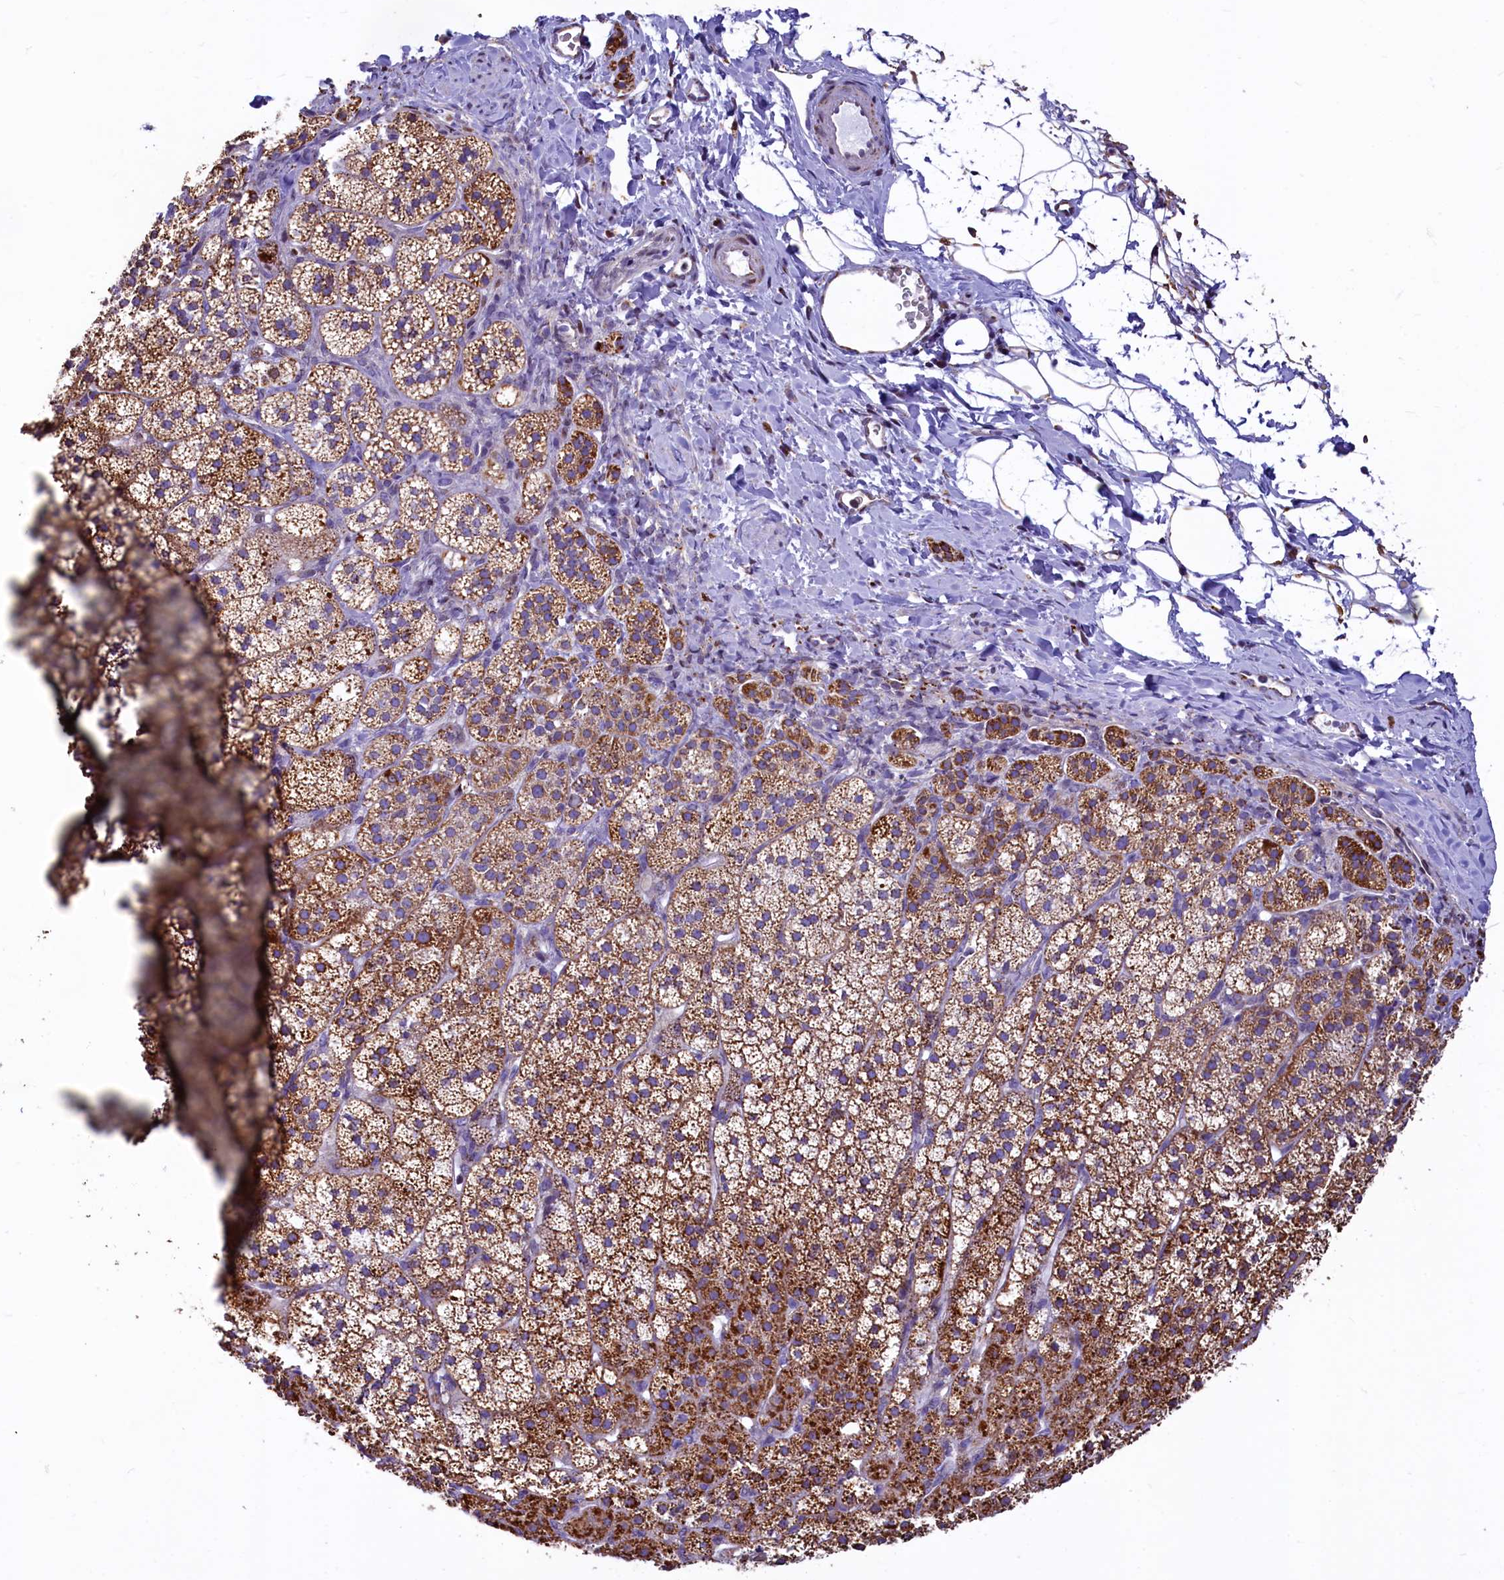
{"staining": {"intensity": "strong", "quantity": ">75%", "location": "cytoplasmic/membranous"}, "tissue": "adrenal gland", "cell_type": "Glandular cells", "image_type": "normal", "snomed": [{"axis": "morphology", "description": "Normal tissue, NOS"}, {"axis": "topography", "description": "Adrenal gland"}], "caption": "Immunohistochemical staining of unremarkable adrenal gland displays high levels of strong cytoplasmic/membranous positivity in about >75% of glandular cells.", "gene": "VWCE", "patient": {"sex": "female", "age": 44}}